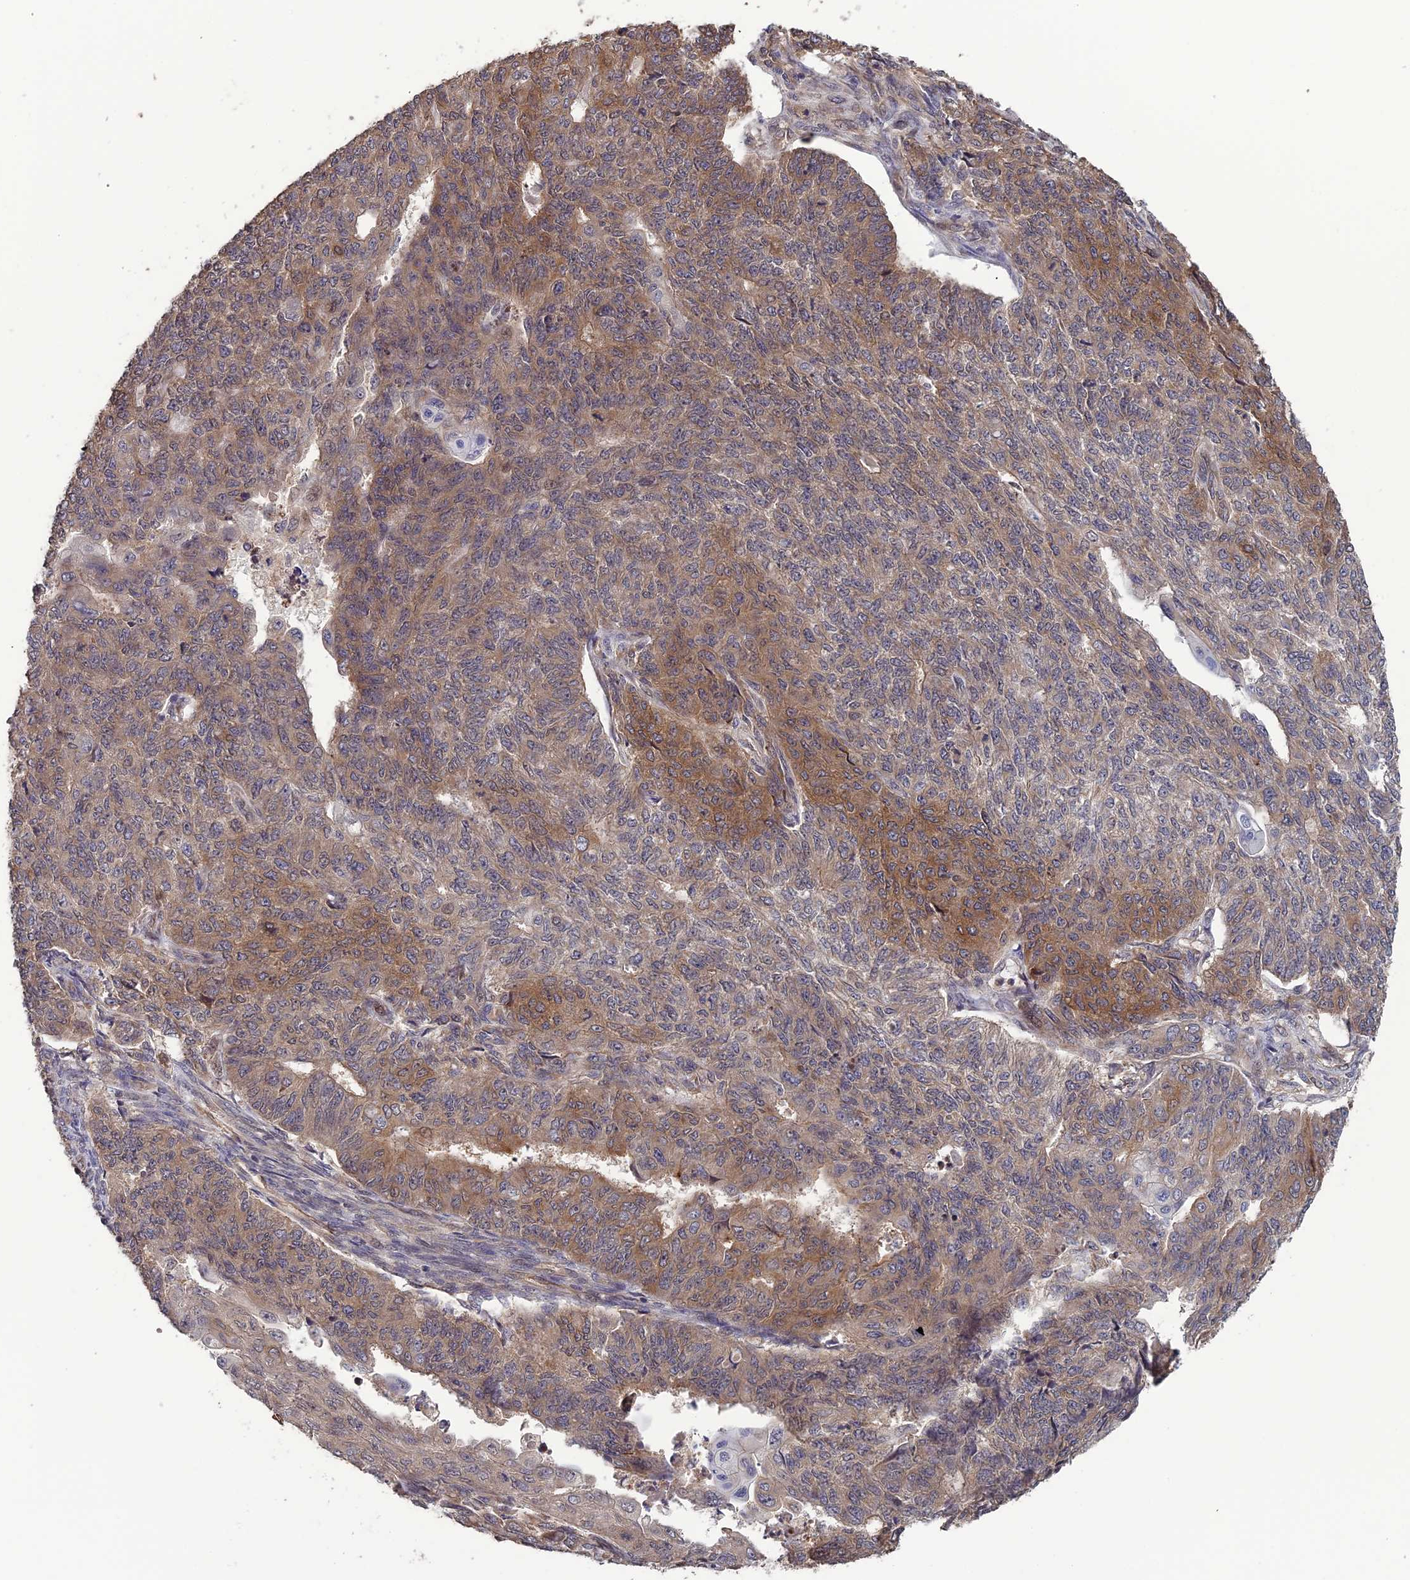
{"staining": {"intensity": "moderate", "quantity": "25%-75%", "location": "cytoplasmic/membranous"}, "tissue": "endometrial cancer", "cell_type": "Tumor cells", "image_type": "cancer", "snomed": [{"axis": "morphology", "description": "Adenocarcinoma, NOS"}, {"axis": "topography", "description": "Endometrium"}], "caption": "Immunohistochemical staining of endometrial cancer (adenocarcinoma) shows medium levels of moderate cytoplasmic/membranous staining in about 25%-75% of tumor cells.", "gene": "LIN37", "patient": {"sex": "female", "age": 32}}